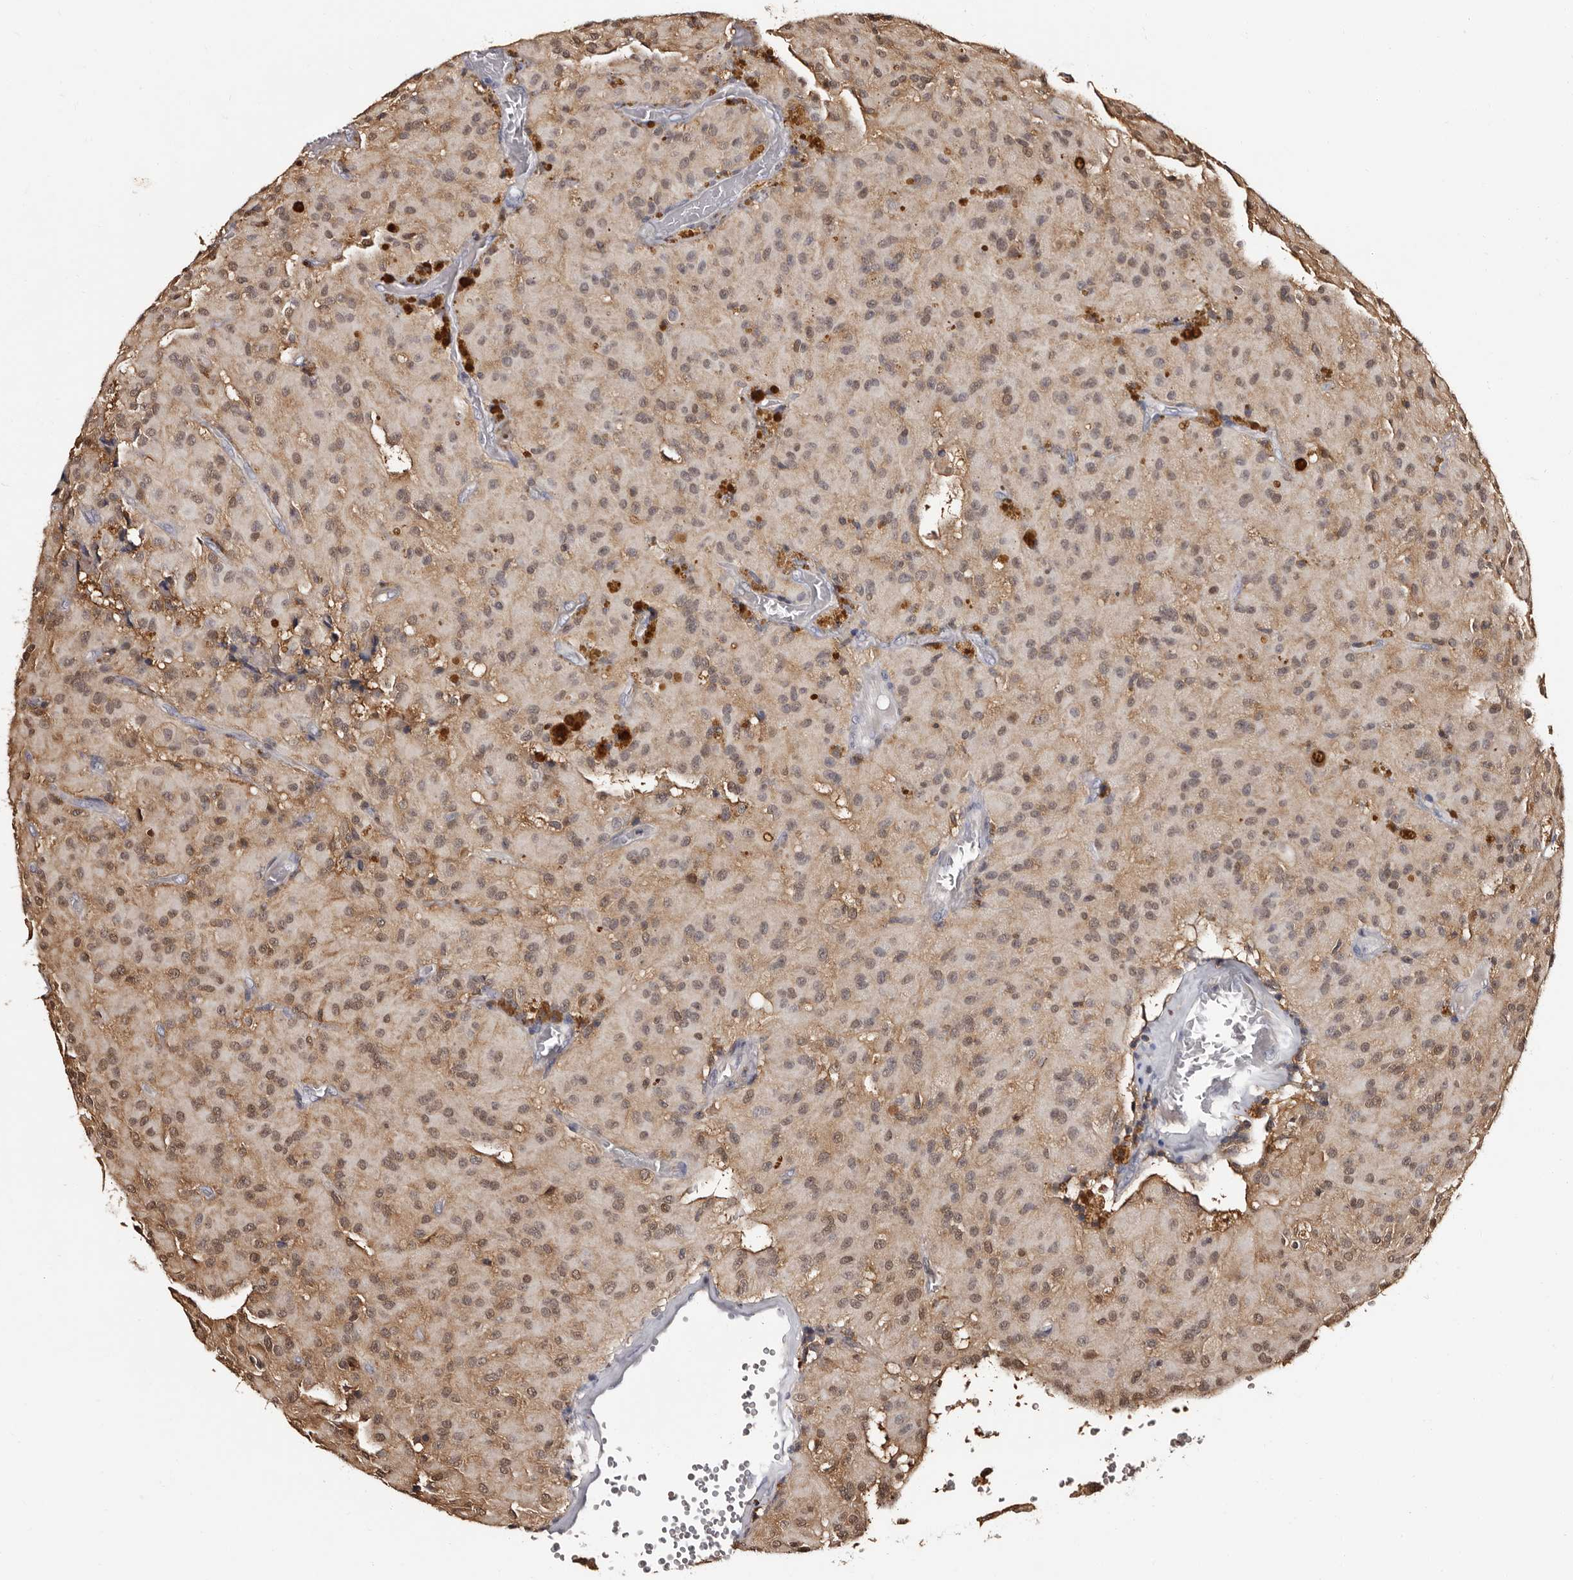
{"staining": {"intensity": "weak", "quantity": ">75%", "location": "cytoplasmic/membranous,nuclear"}, "tissue": "glioma", "cell_type": "Tumor cells", "image_type": "cancer", "snomed": [{"axis": "morphology", "description": "Glioma, malignant, High grade"}, {"axis": "topography", "description": "Brain"}], "caption": "Malignant glioma (high-grade) stained with immunohistochemistry (IHC) demonstrates weak cytoplasmic/membranous and nuclear staining in about >75% of tumor cells. Ihc stains the protein in brown and the nuclei are stained blue.", "gene": "DNPH1", "patient": {"sex": "female", "age": 59}}